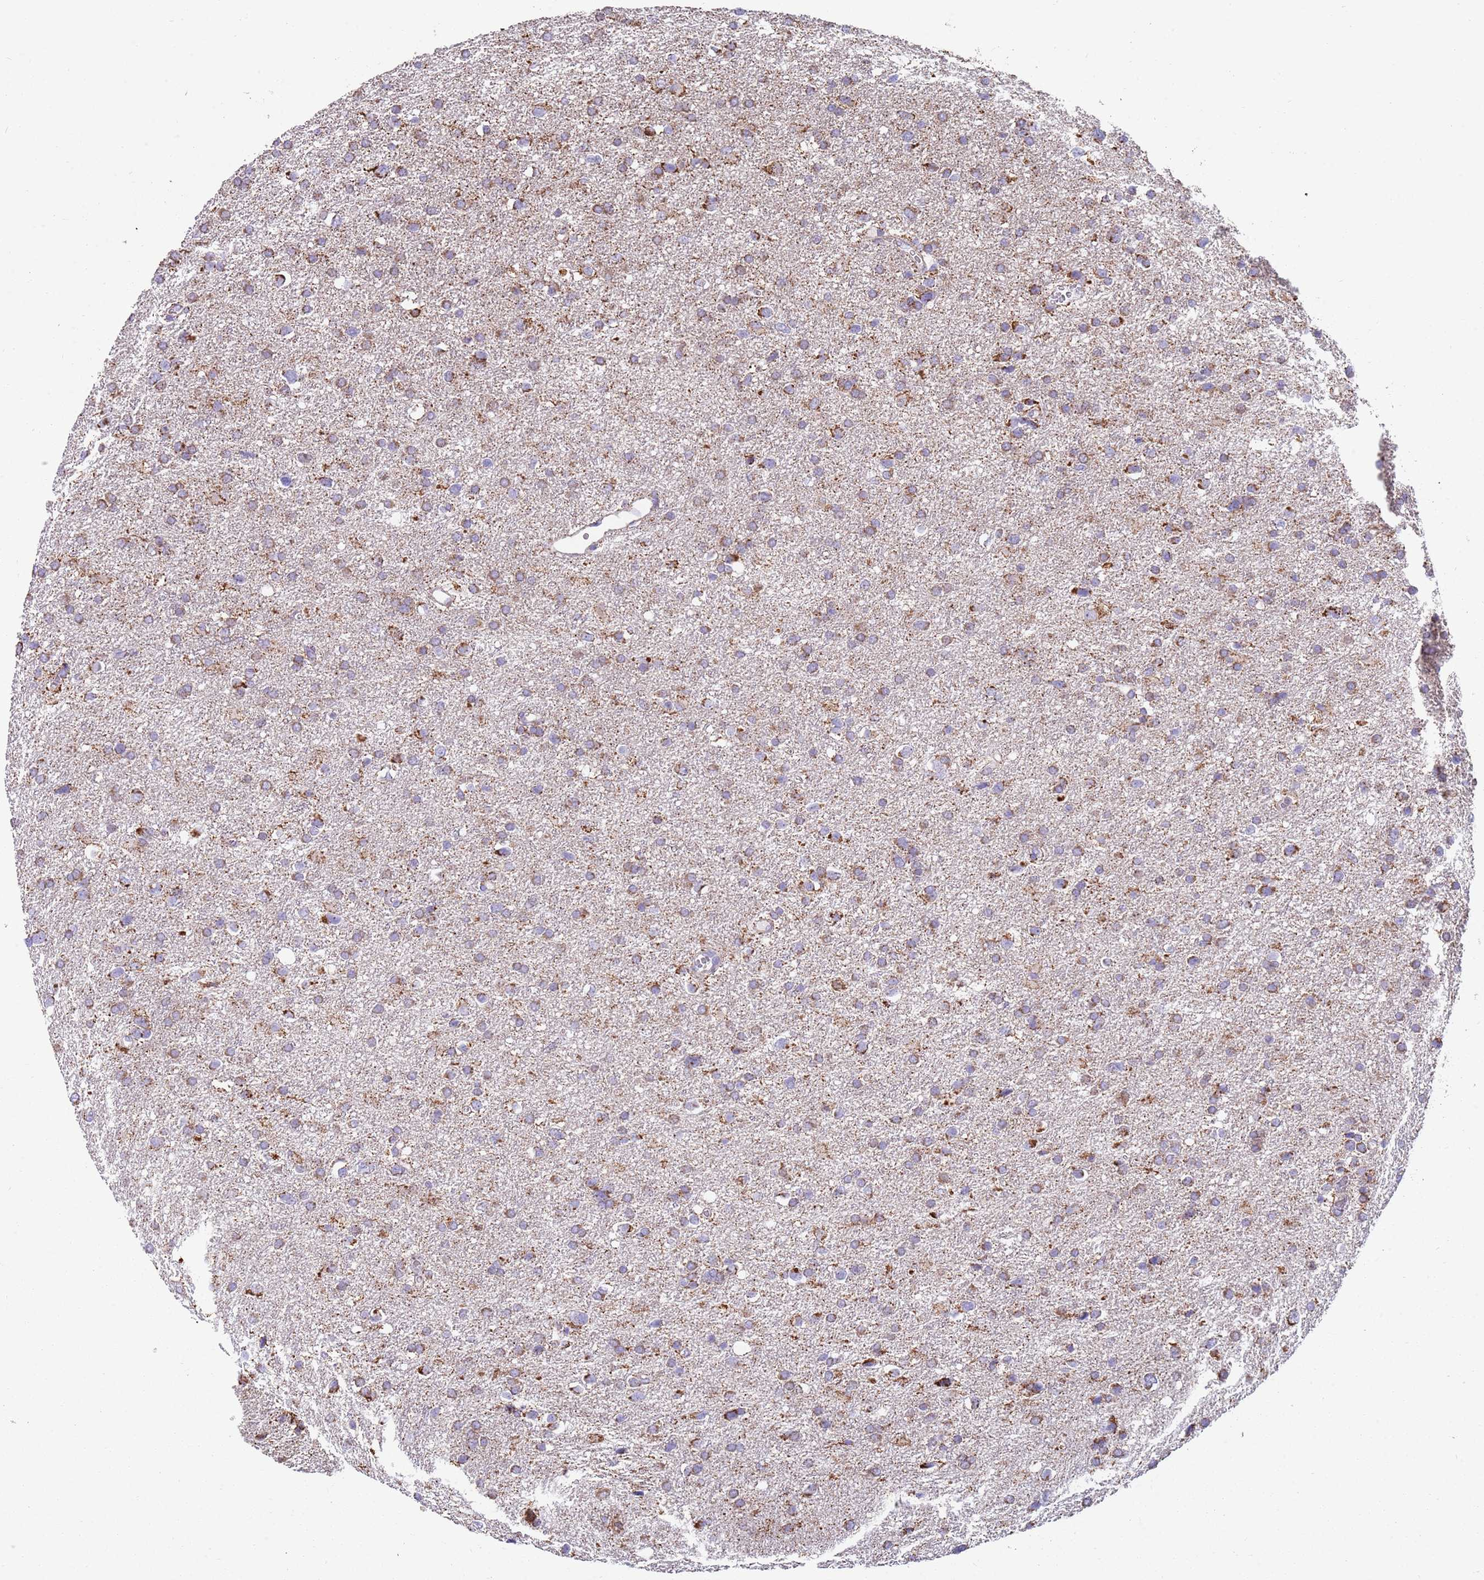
{"staining": {"intensity": "moderate", "quantity": "25%-75%", "location": "cytoplasmic/membranous"}, "tissue": "glioma", "cell_type": "Tumor cells", "image_type": "cancer", "snomed": [{"axis": "morphology", "description": "Glioma, malignant, Low grade"}, {"axis": "topography", "description": "Brain"}], "caption": "This micrograph exhibits IHC staining of human glioma, with medium moderate cytoplasmic/membranous expression in approximately 25%-75% of tumor cells.", "gene": "TTLL1", "patient": {"sex": "female", "age": 32}}